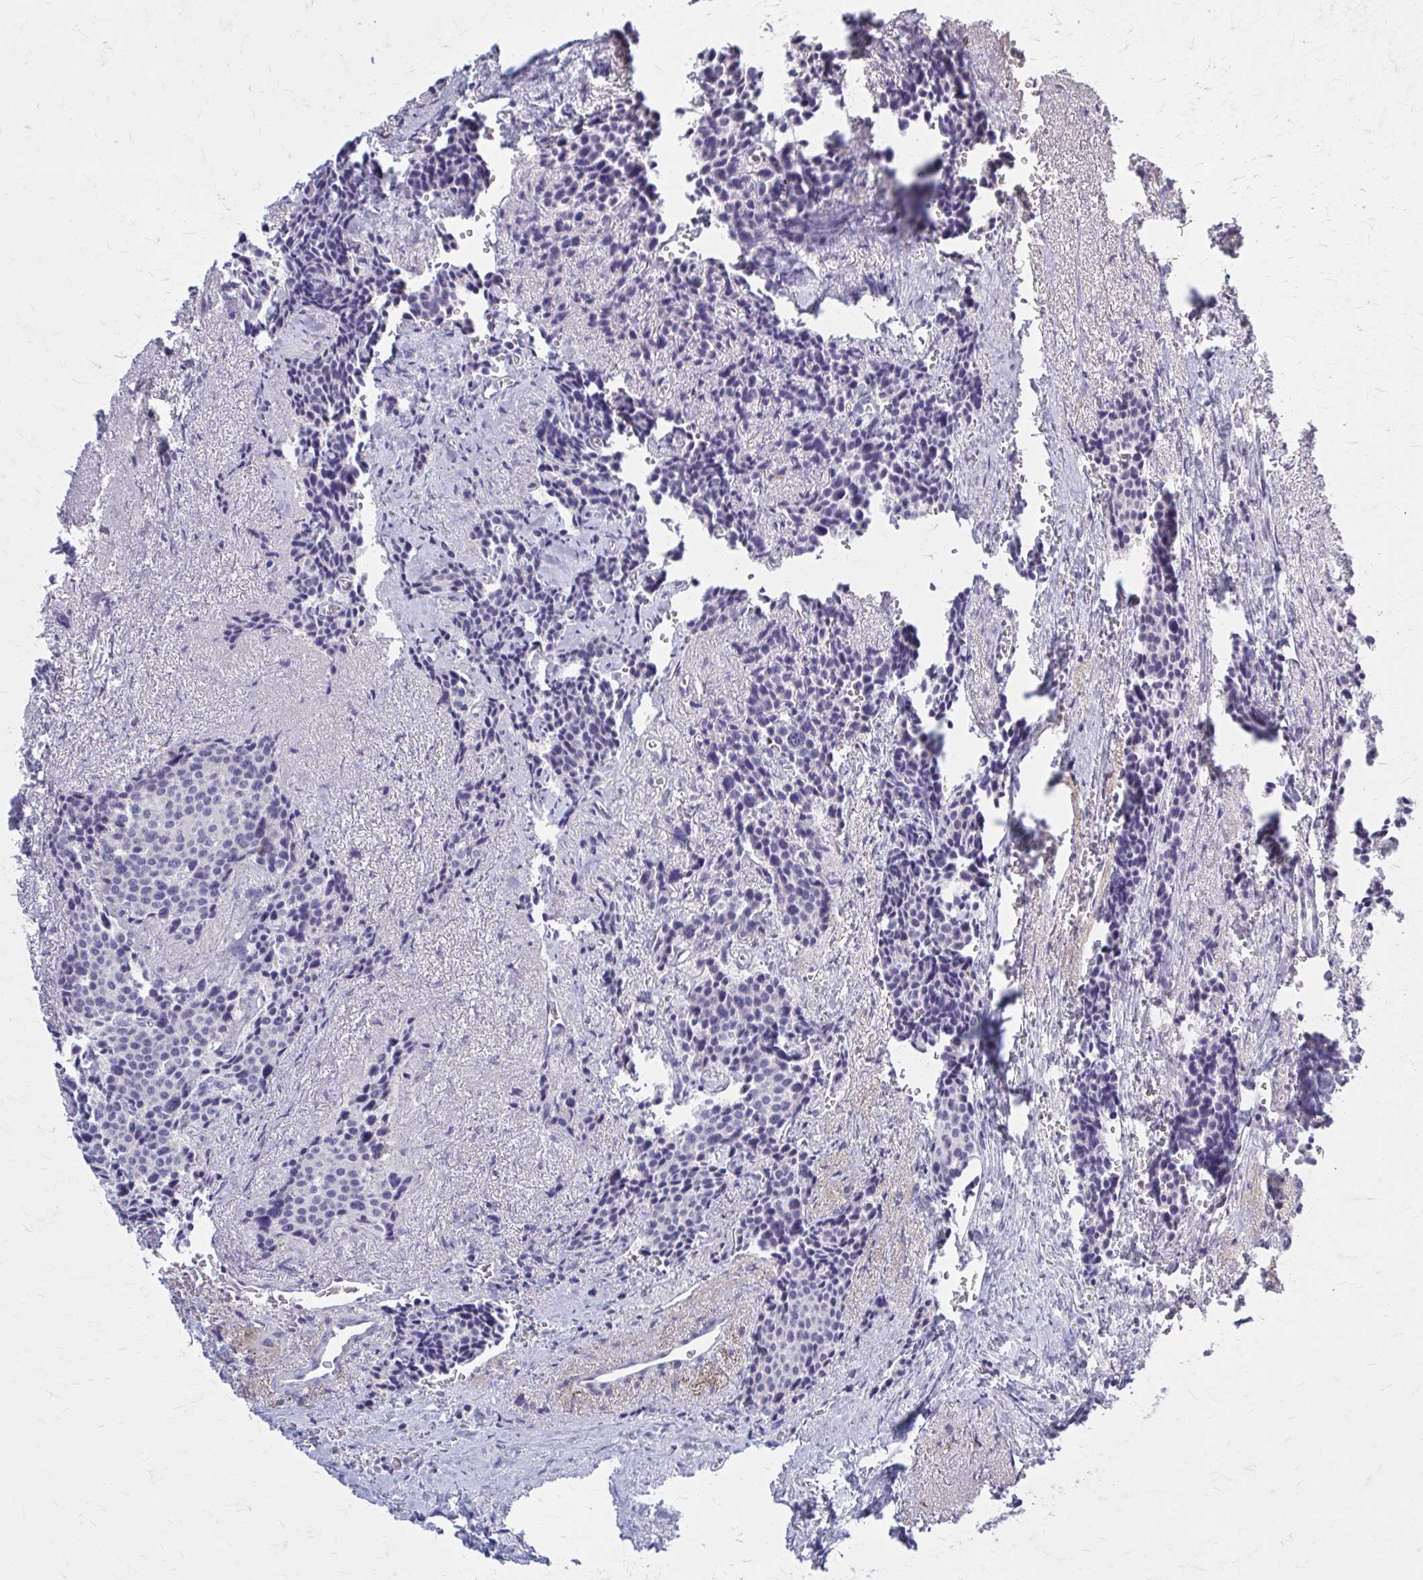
{"staining": {"intensity": "negative", "quantity": "none", "location": "none"}, "tissue": "carcinoid", "cell_type": "Tumor cells", "image_type": "cancer", "snomed": [{"axis": "morphology", "description": "Carcinoid, malignant, NOS"}, {"axis": "topography", "description": "Small intestine"}], "caption": "Immunohistochemistry histopathology image of human malignant carcinoid stained for a protein (brown), which displays no expression in tumor cells.", "gene": "SERPIND1", "patient": {"sex": "male", "age": 73}}